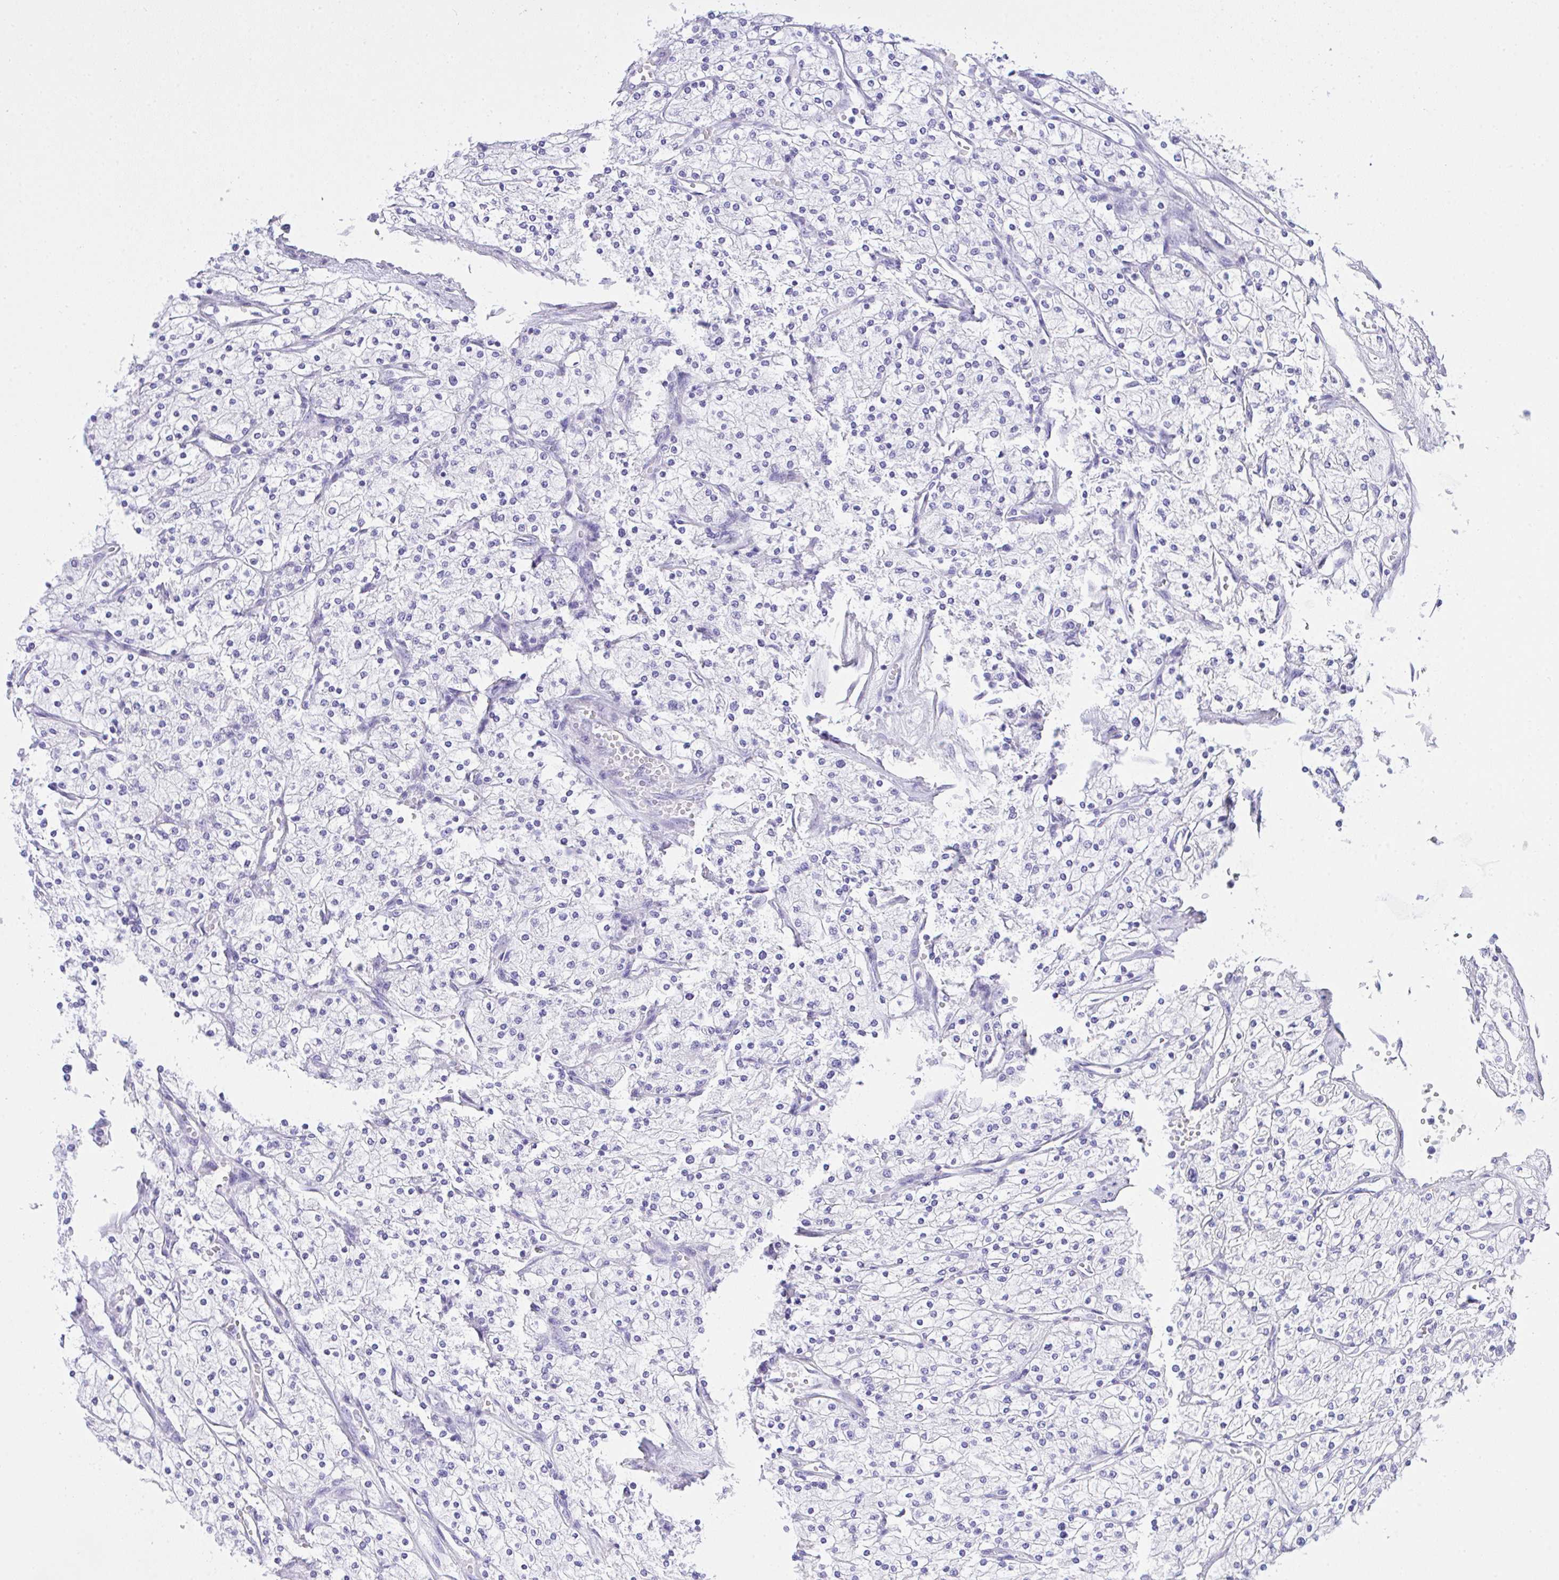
{"staining": {"intensity": "negative", "quantity": "none", "location": "none"}, "tissue": "renal cancer", "cell_type": "Tumor cells", "image_type": "cancer", "snomed": [{"axis": "morphology", "description": "Adenocarcinoma, NOS"}, {"axis": "topography", "description": "Kidney"}], "caption": "Immunohistochemistry histopathology image of neoplastic tissue: renal cancer stained with DAB (3,3'-diaminobenzidine) exhibits no significant protein expression in tumor cells. (DAB IHC visualized using brightfield microscopy, high magnification).", "gene": "AKR1D1", "patient": {"sex": "male", "age": 80}}